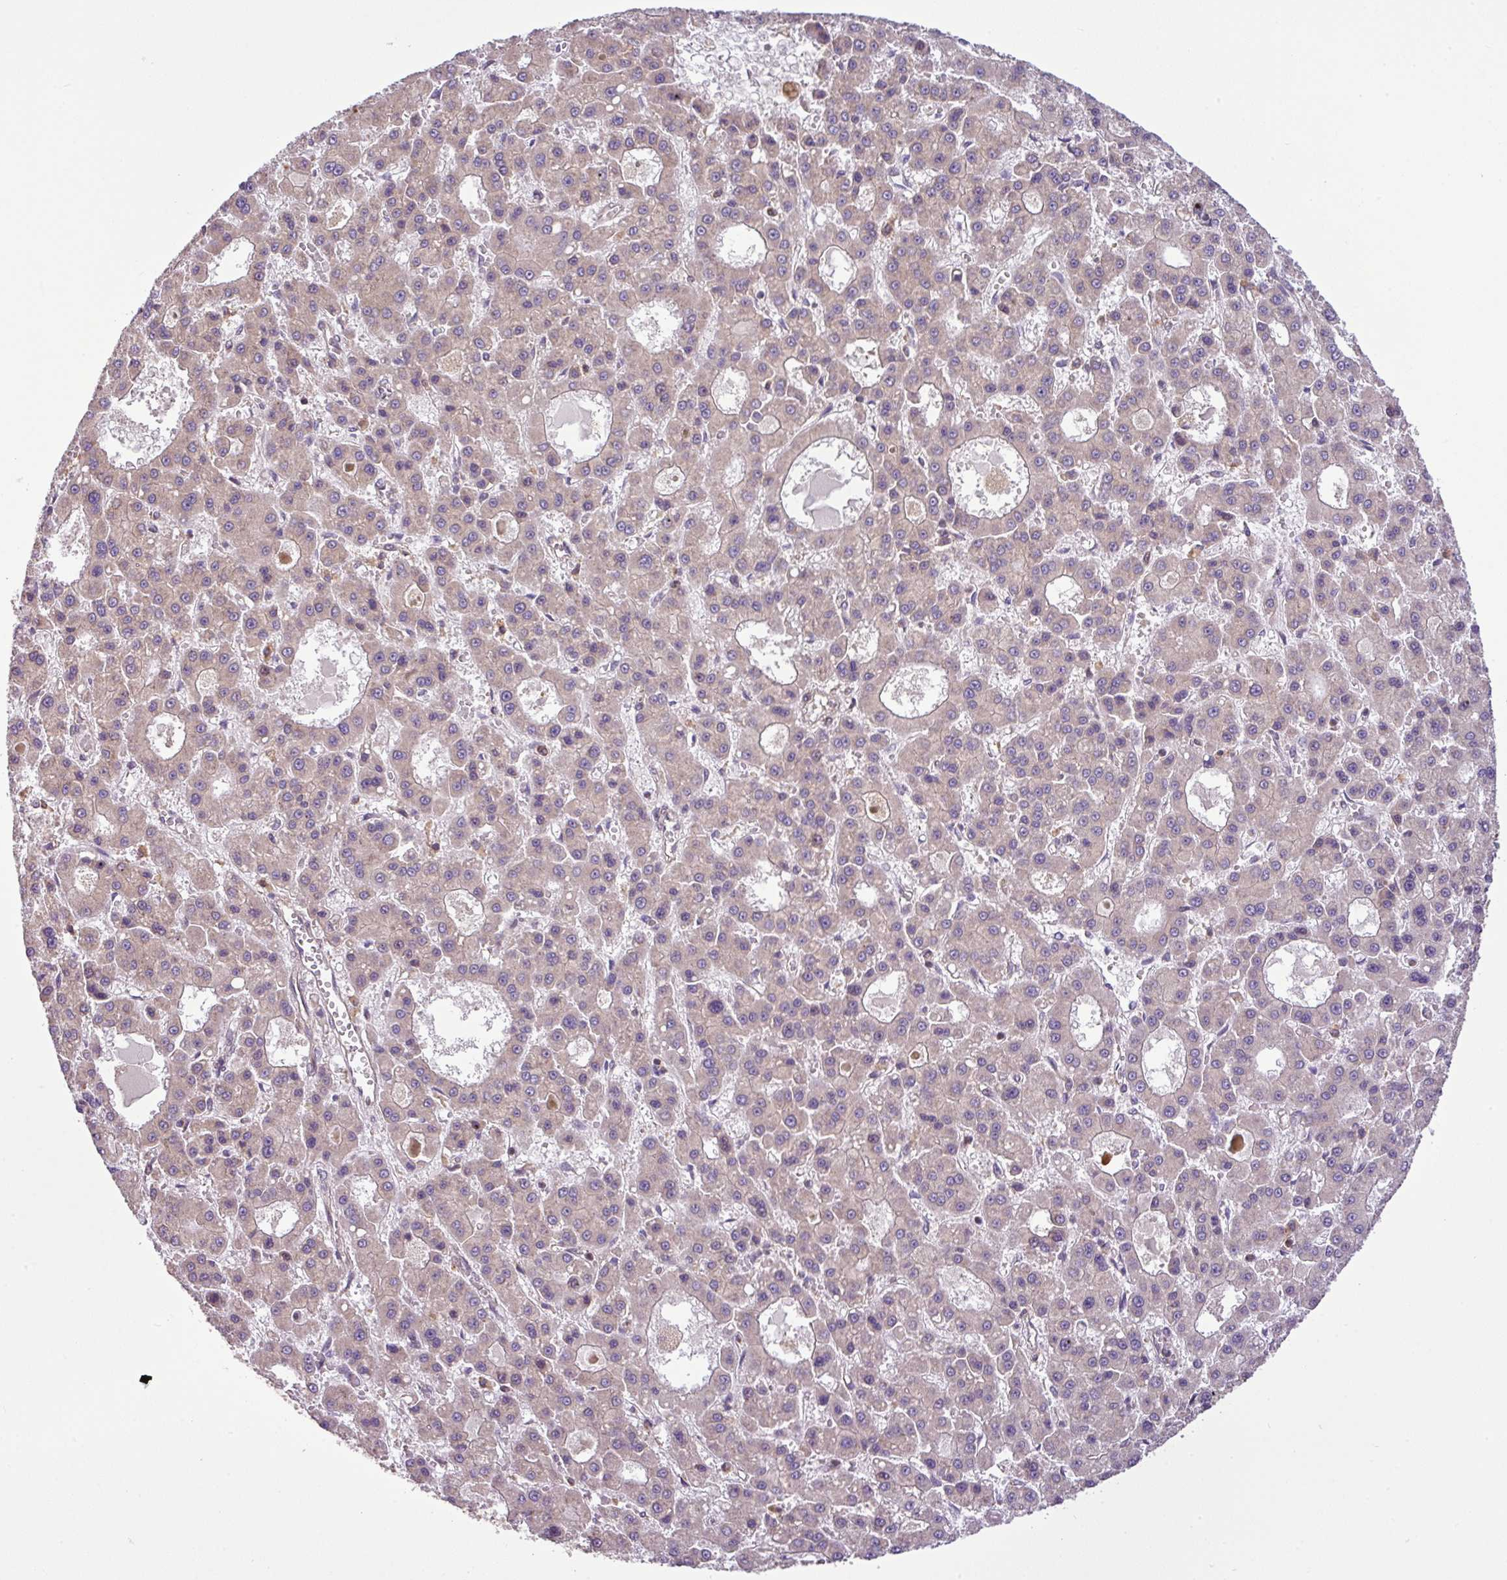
{"staining": {"intensity": "negative", "quantity": "none", "location": "none"}, "tissue": "liver cancer", "cell_type": "Tumor cells", "image_type": "cancer", "snomed": [{"axis": "morphology", "description": "Carcinoma, Hepatocellular, NOS"}, {"axis": "topography", "description": "Liver"}], "caption": "Hepatocellular carcinoma (liver) was stained to show a protein in brown. There is no significant positivity in tumor cells. (IHC, brightfield microscopy, high magnification).", "gene": "DLGAP4", "patient": {"sex": "male", "age": 70}}